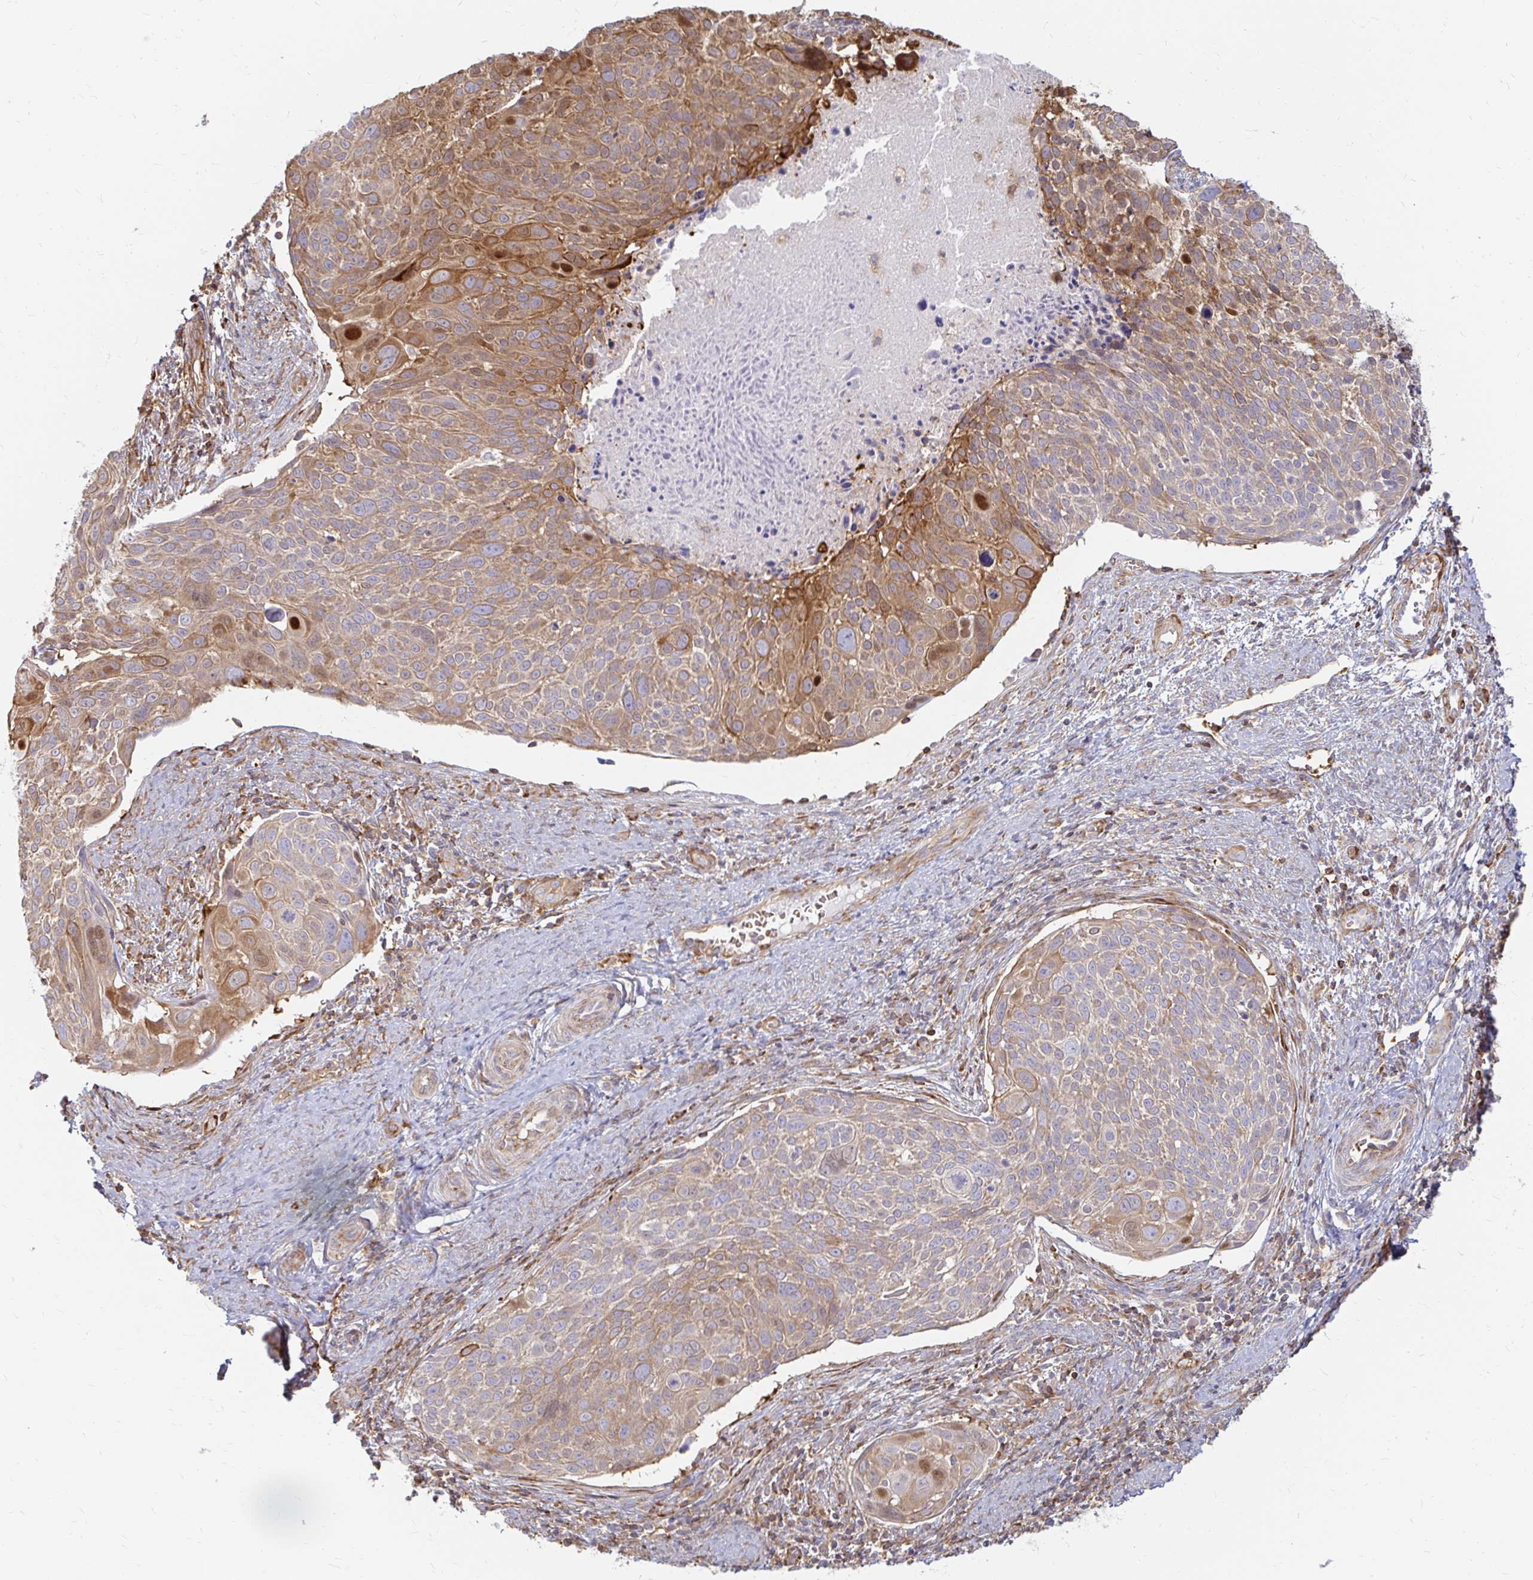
{"staining": {"intensity": "moderate", "quantity": "25%-75%", "location": "cytoplasmic/membranous"}, "tissue": "cervical cancer", "cell_type": "Tumor cells", "image_type": "cancer", "snomed": [{"axis": "morphology", "description": "Squamous cell carcinoma, NOS"}, {"axis": "topography", "description": "Cervix"}], "caption": "The immunohistochemical stain highlights moderate cytoplasmic/membranous expression in tumor cells of cervical squamous cell carcinoma tissue. Immunohistochemistry stains the protein of interest in brown and the nuclei are stained blue.", "gene": "CAST", "patient": {"sex": "female", "age": 39}}